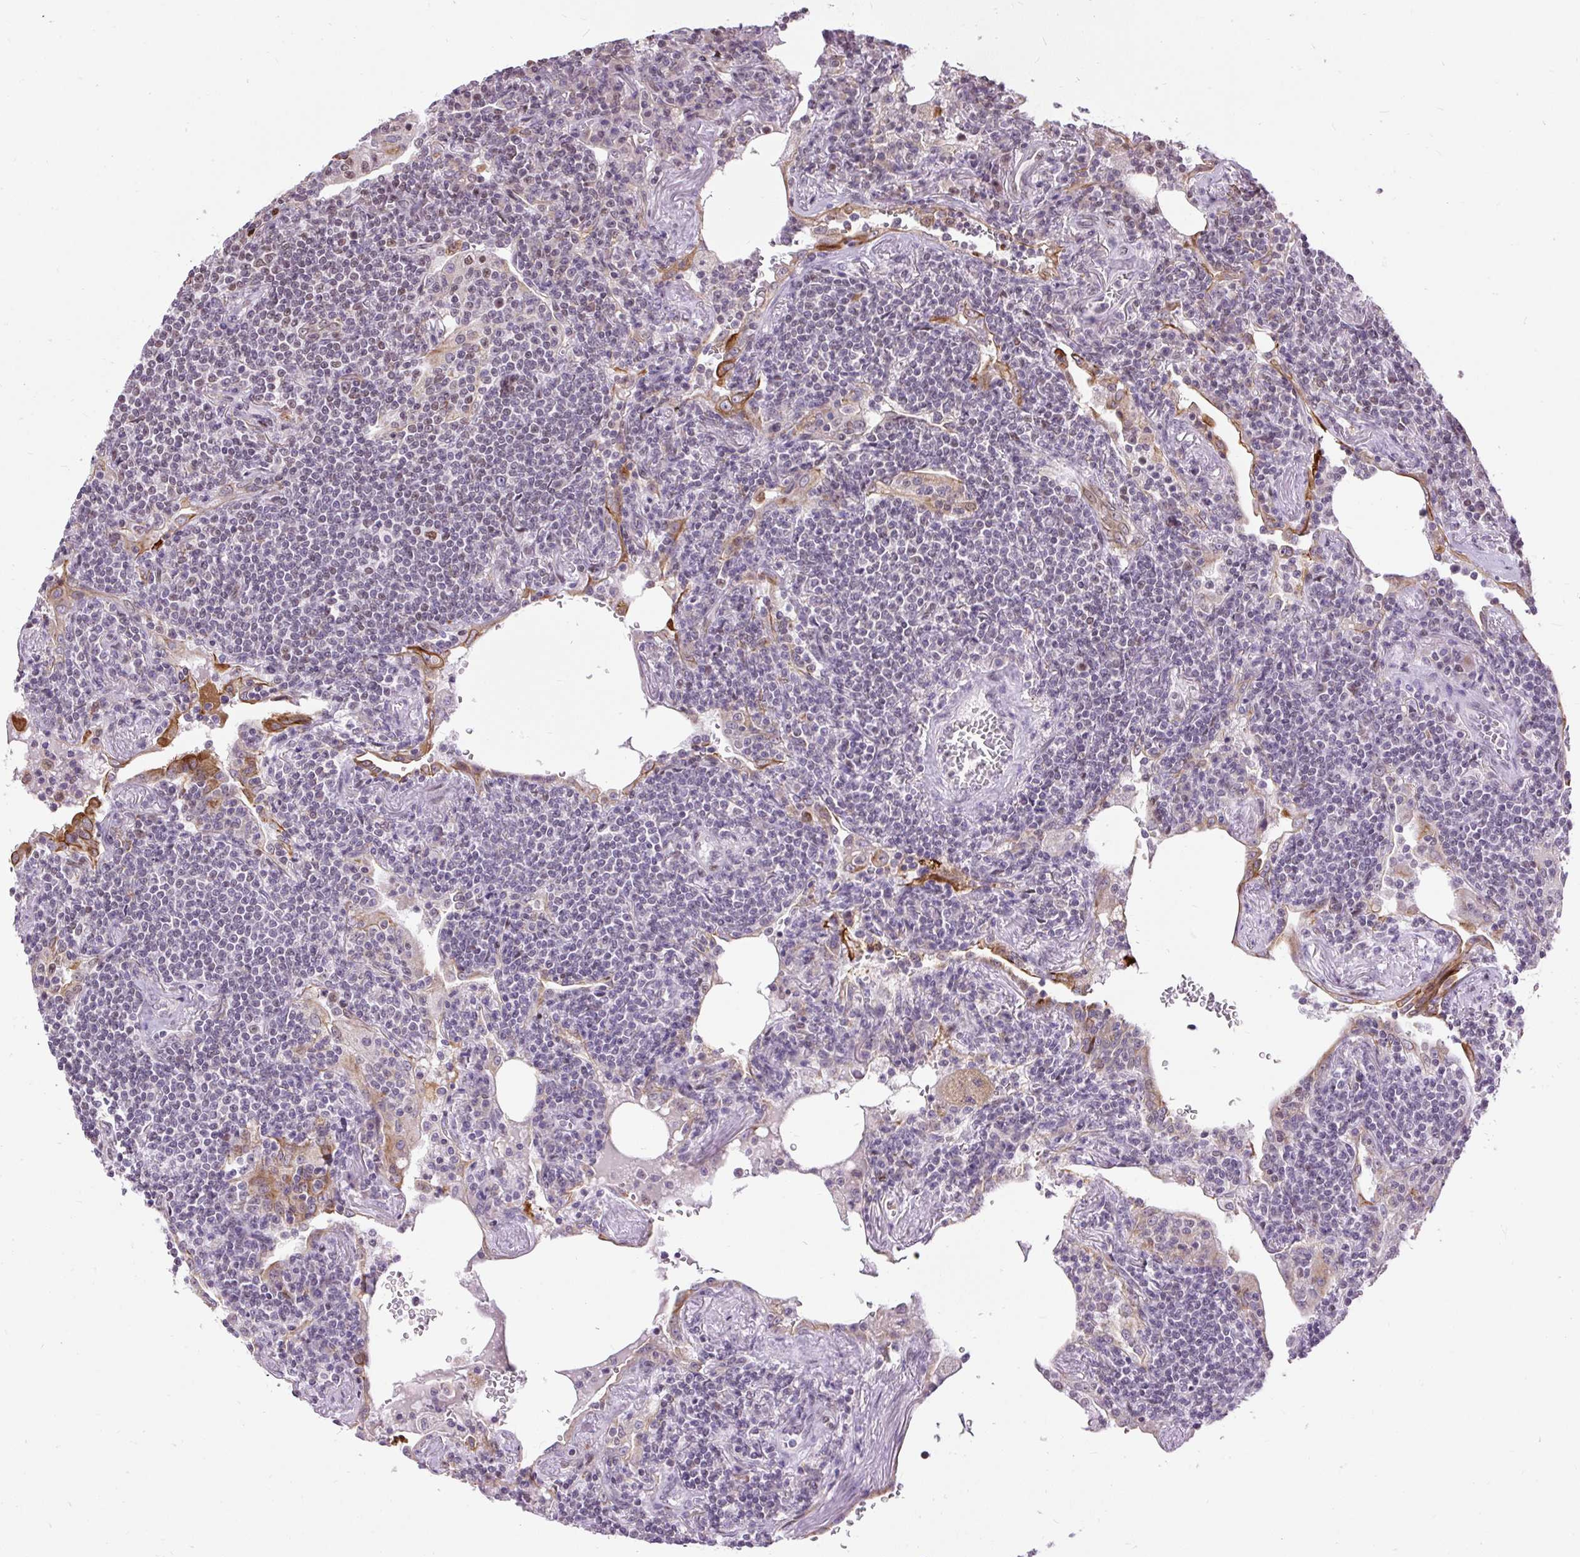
{"staining": {"intensity": "negative", "quantity": "none", "location": "none"}, "tissue": "lymphoma", "cell_type": "Tumor cells", "image_type": "cancer", "snomed": [{"axis": "morphology", "description": "Malignant lymphoma, non-Hodgkin's type, Low grade"}, {"axis": "topography", "description": "Lung"}], "caption": "Tumor cells show no significant positivity in lymphoma.", "gene": "ZNF672", "patient": {"sex": "female", "age": 71}}